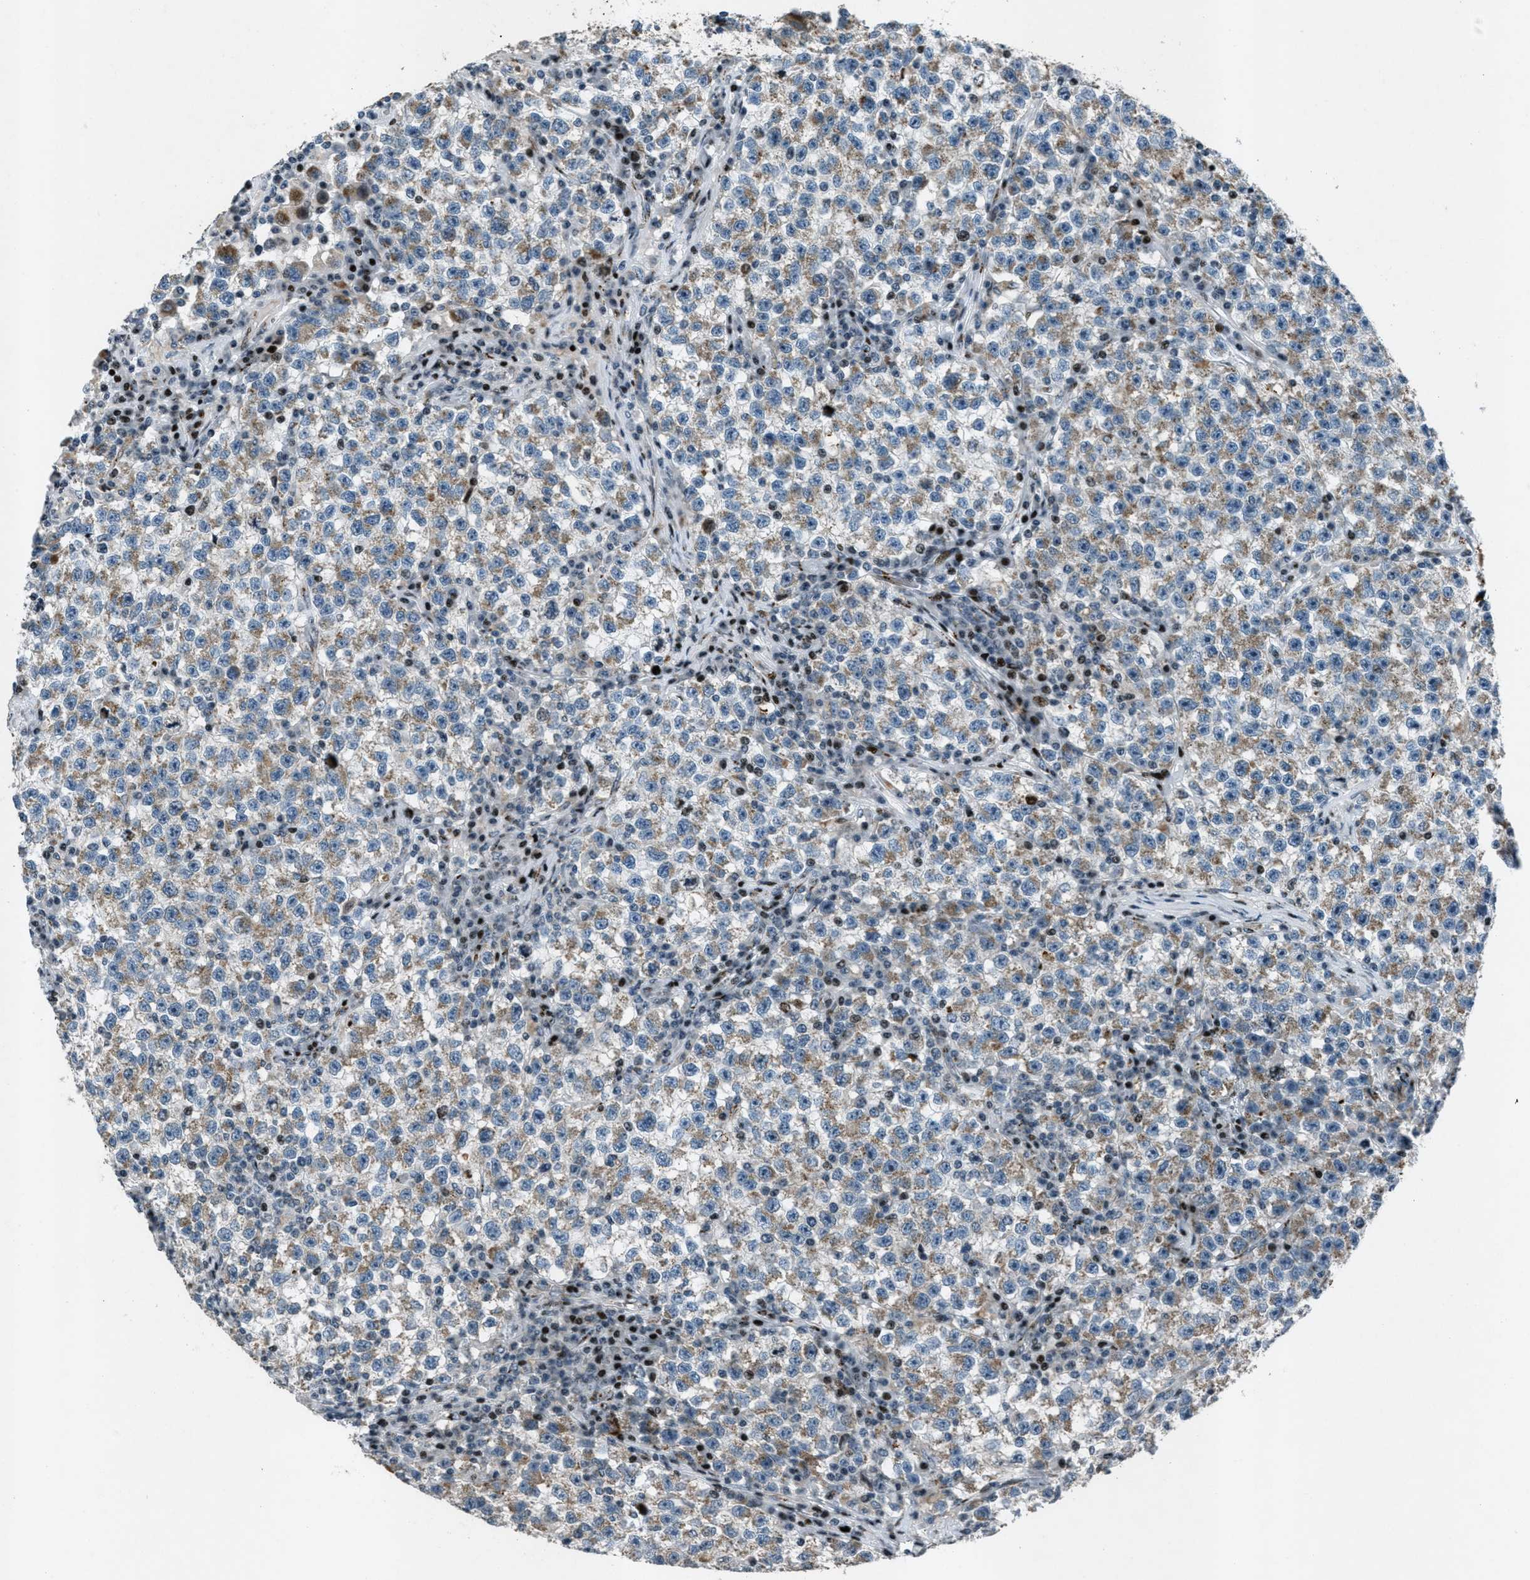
{"staining": {"intensity": "moderate", "quantity": "25%-75%", "location": "cytoplasmic/membranous"}, "tissue": "testis cancer", "cell_type": "Tumor cells", "image_type": "cancer", "snomed": [{"axis": "morphology", "description": "Seminoma, NOS"}, {"axis": "topography", "description": "Testis"}], "caption": "Immunohistochemical staining of testis seminoma shows medium levels of moderate cytoplasmic/membranous expression in about 25%-75% of tumor cells. (DAB (3,3'-diaminobenzidine) = brown stain, brightfield microscopy at high magnification).", "gene": "GPC6", "patient": {"sex": "male", "age": 22}}